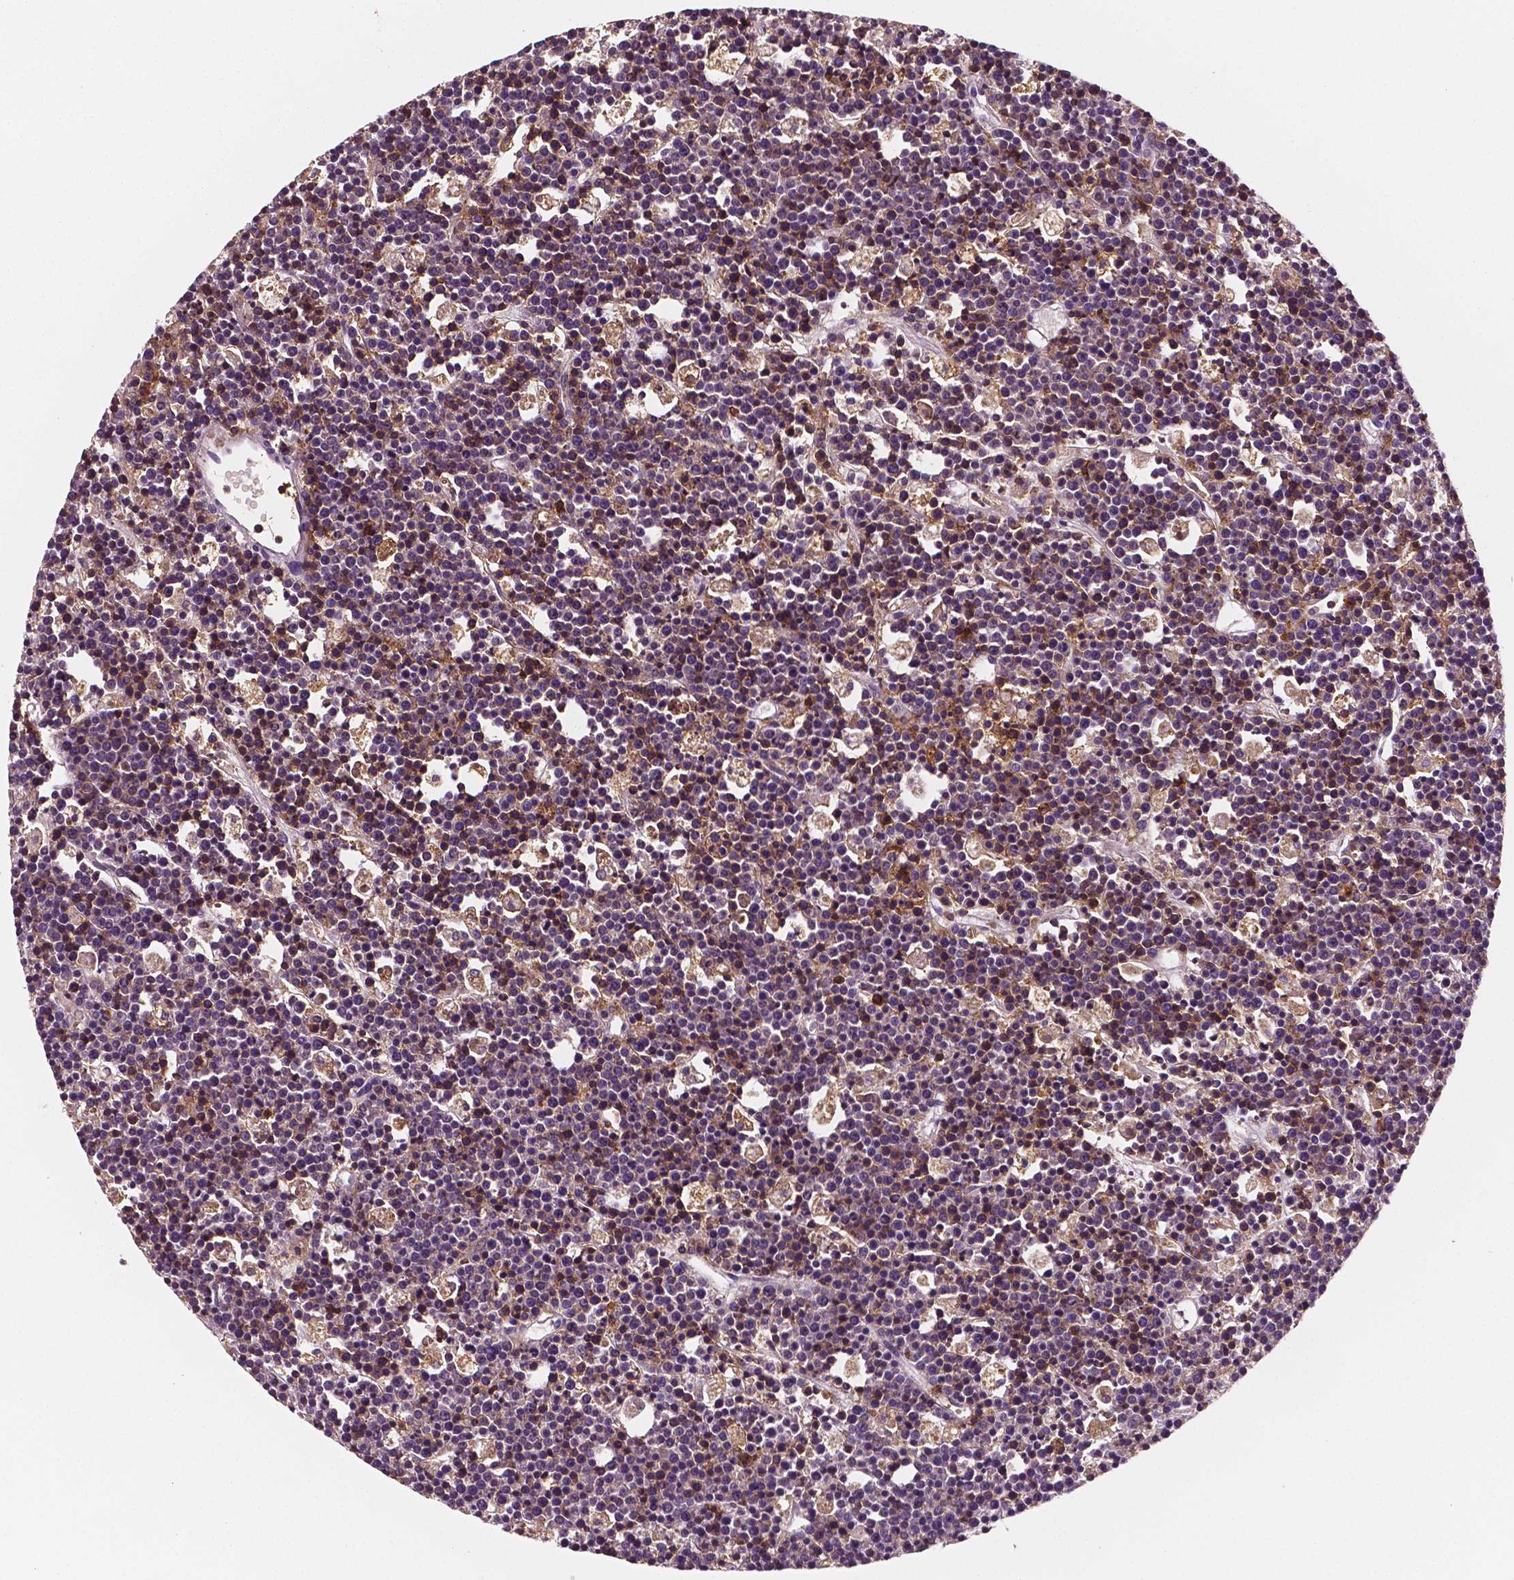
{"staining": {"intensity": "strong", "quantity": "<25%", "location": "cytoplasmic/membranous"}, "tissue": "lymphoma", "cell_type": "Tumor cells", "image_type": "cancer", "snomed": [{"axis": "morphology", "description": "Malignant lymphoma, non-Hodgkin's type, High grade"}, {"axis": "topography", "description": "Ovary"}], "caption": "The micrograph exhibits staining of malignant lymphoma, non-Hodgkin's type (high-grade), revealing strong cytoplasmic/membranous protein staining (brown color) within tumor cells.", "gene": "PTPRC", "patient": {"sex": "female", "age": 56}}